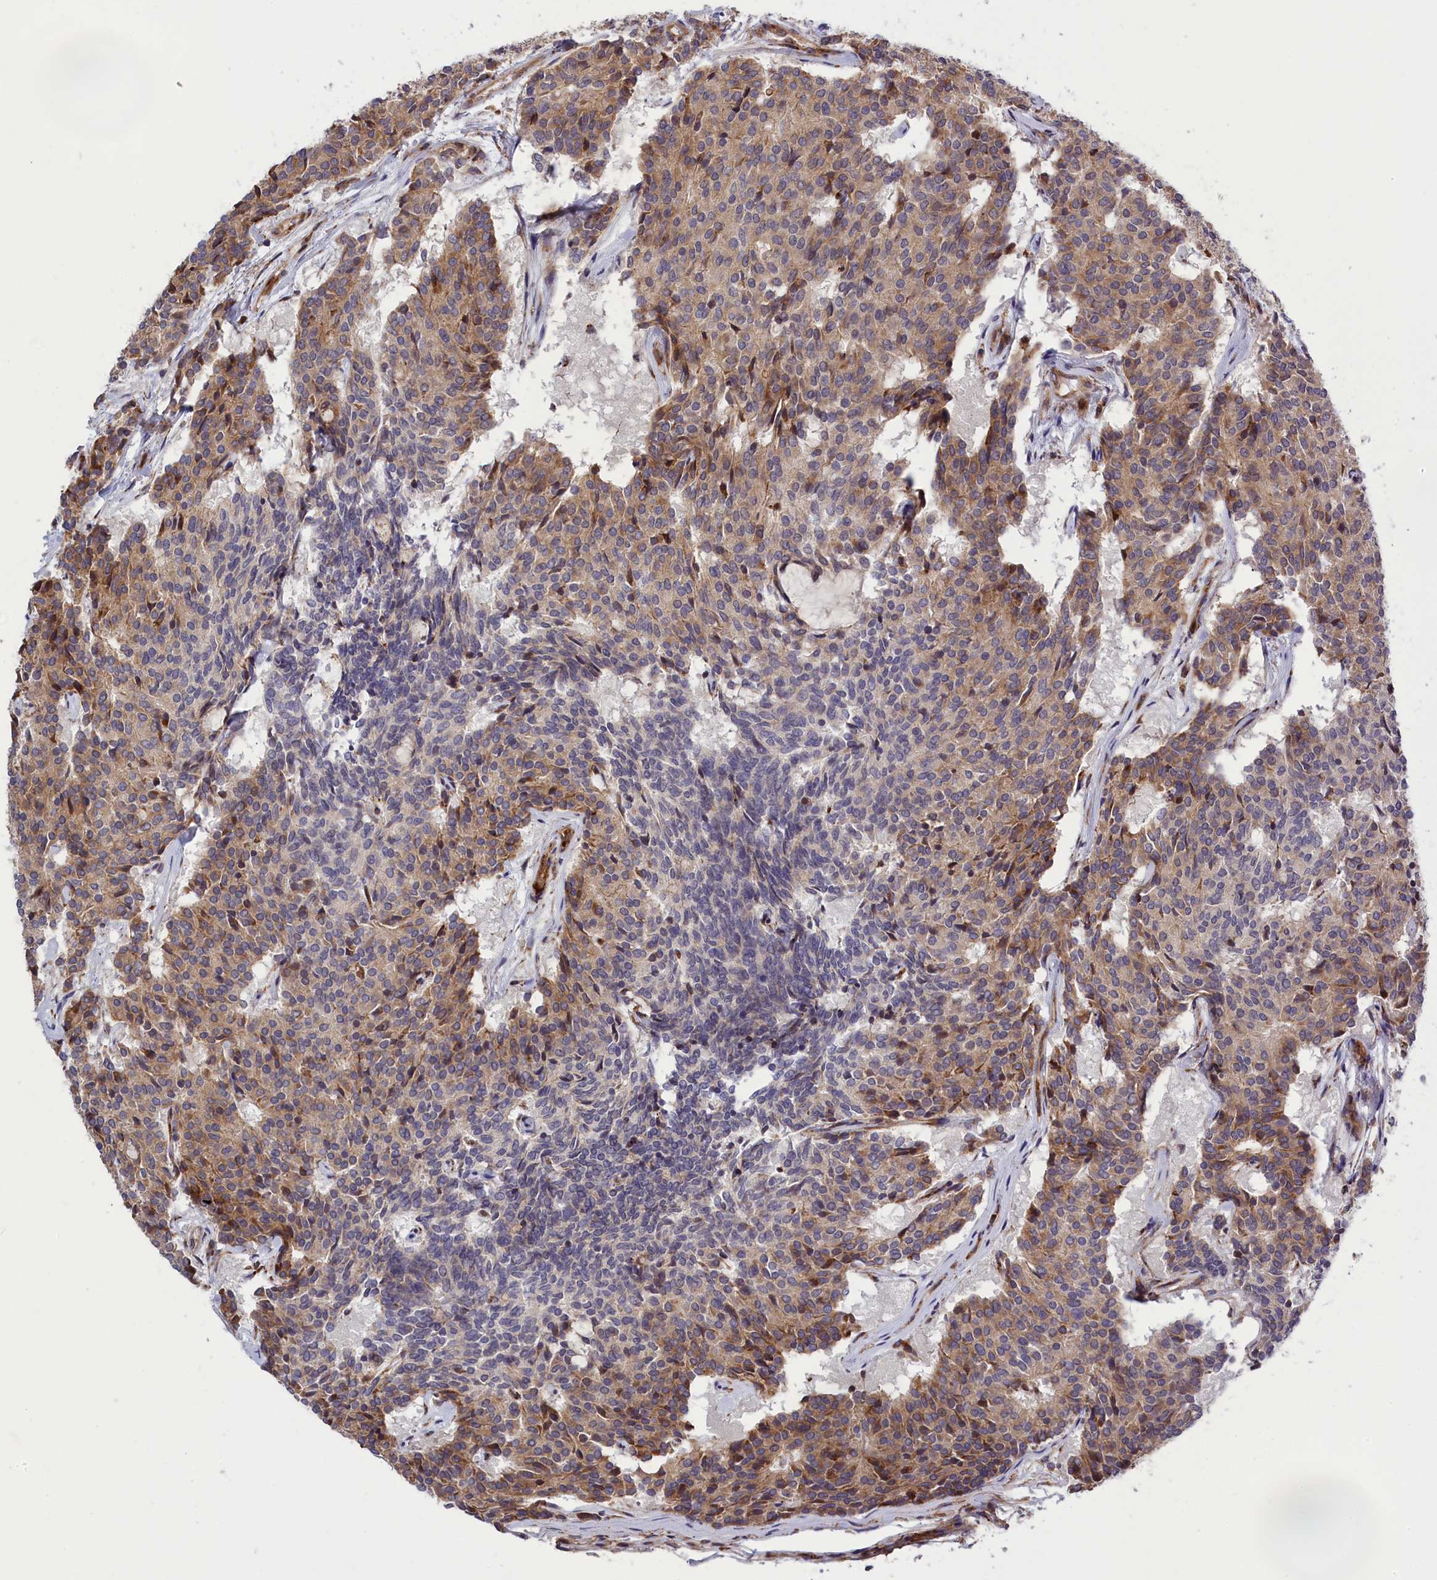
{"staining": {"intensity": "moderate", "quantity": "25%-75%", "location": "cytoplasmic/membranous"}, "tissue": "carcinoid", "cell_type": "Tumor cells", "image_type": "cancer", "snomed": [{"axis": "morphology", "description": "Carcinoid, malignant, NOS"}, {"axis": "topography", "description": "Pancreas"}], "caption": "Carcinoid stained with DAB immunohistochemistry reveals medium levels of moderate cytoplasmic/membranous positivity in about 25%-75% of tumor cells. (DAB (3,3'-diaminobenzidine) = brown stain, brightfield microscopy at high magnification).", "gene": "DDX60L", "patient": {"sex": "female", "age": 54}}